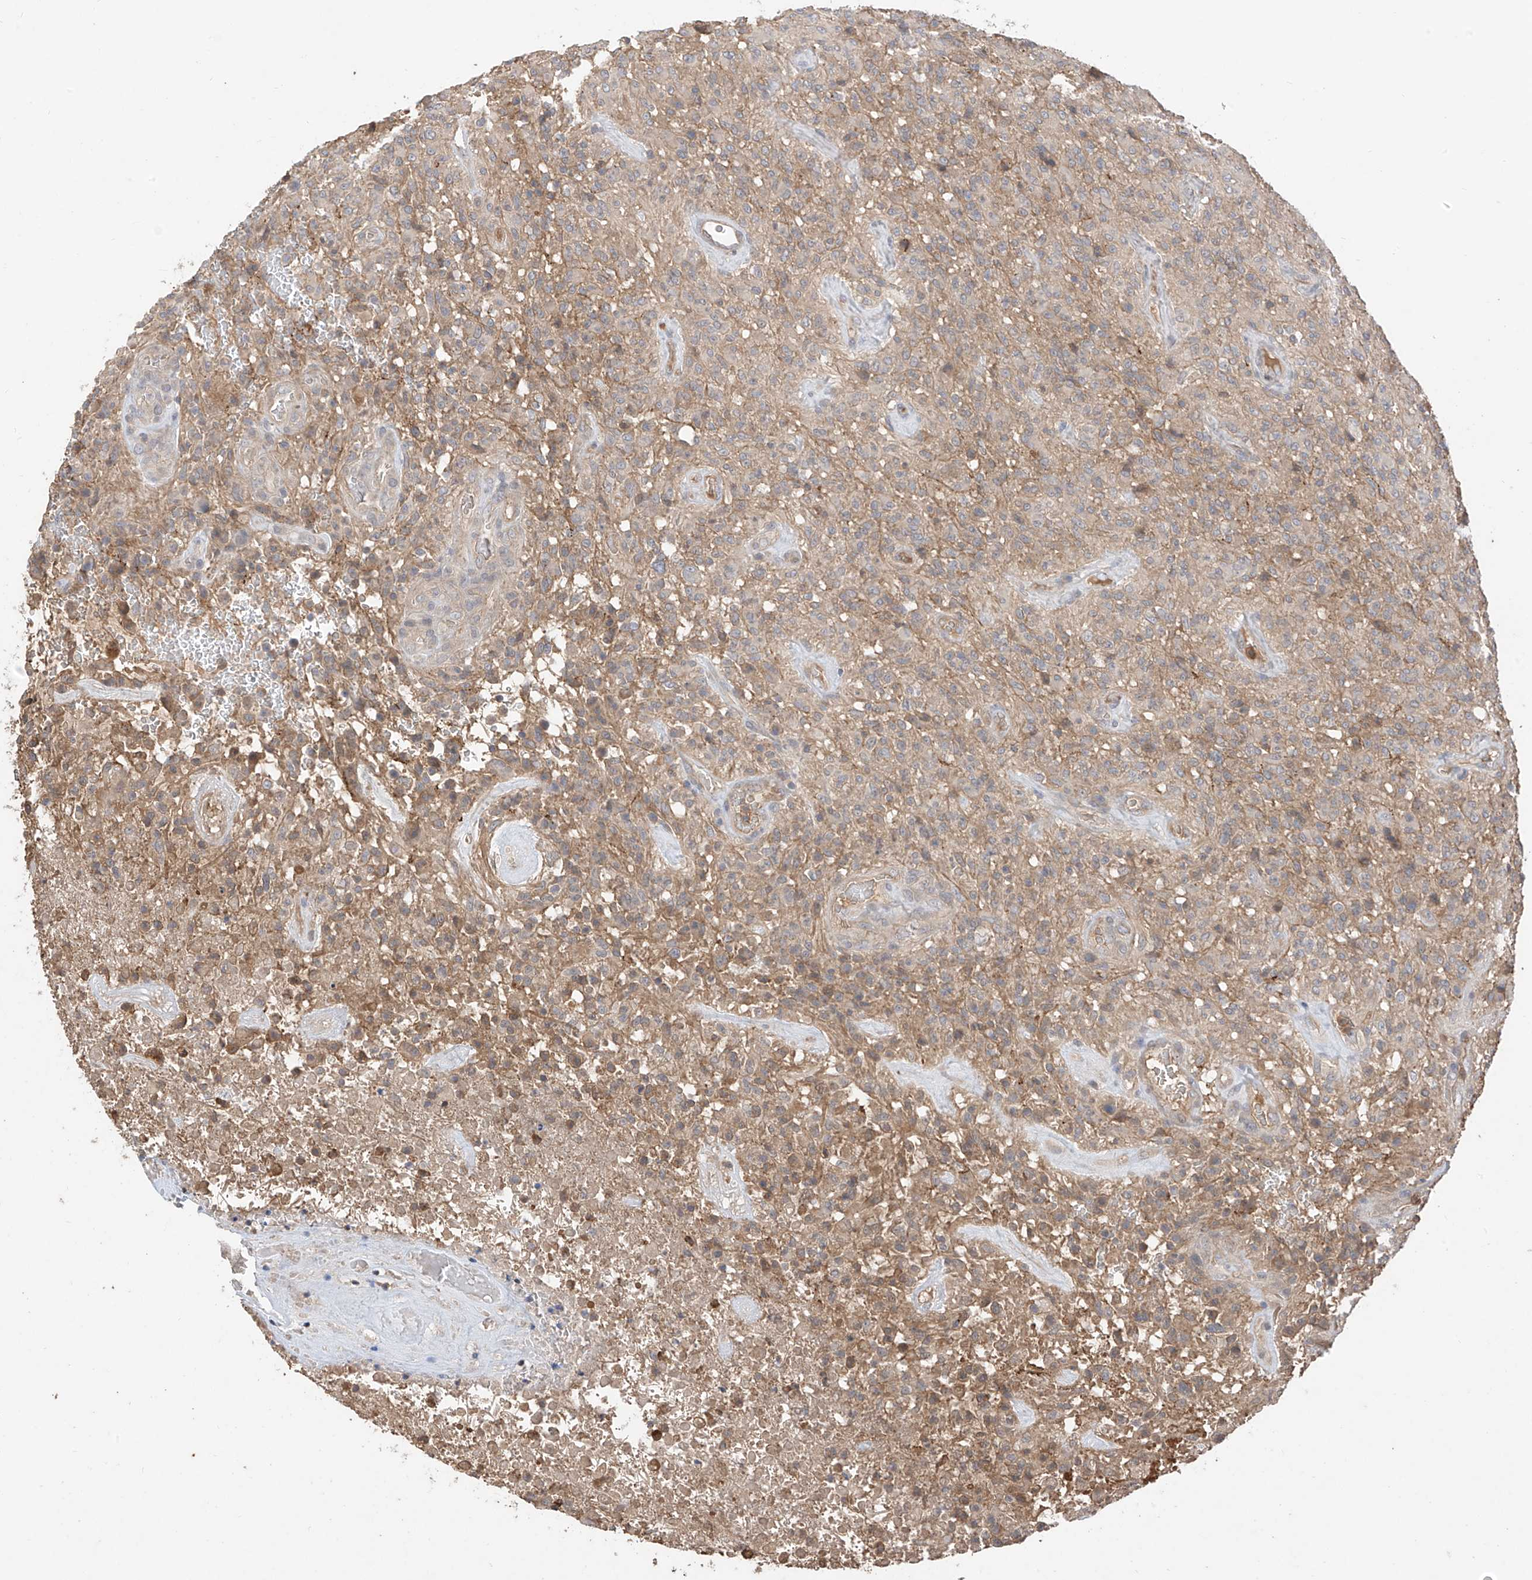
{"staining": {"intensity": "moderate", "quantity": "<25%", "location": "cytoplasmic/membranous"}, "tissue": "glioma", "cell_type": "Tumor cells", "image_type": "cancer", "snomed": [{"axis": "morphology", "description": "Glioma, malignant, High grade"}, {"axis": "topography", "description": "Brain"}], "caption": "The image demonstrates immunohistochemical staining of glioma. There is moderate cytoplasmic/membranous positivity is identified in about <25% of tumor cells. The protein of interest is stained brown, and the nuclei are stained in blue (DAB IHC with brightfield microscopy, high magnification).", "gene": "CACNA2D4", "patient": {"sex": "female", "age": 57}}